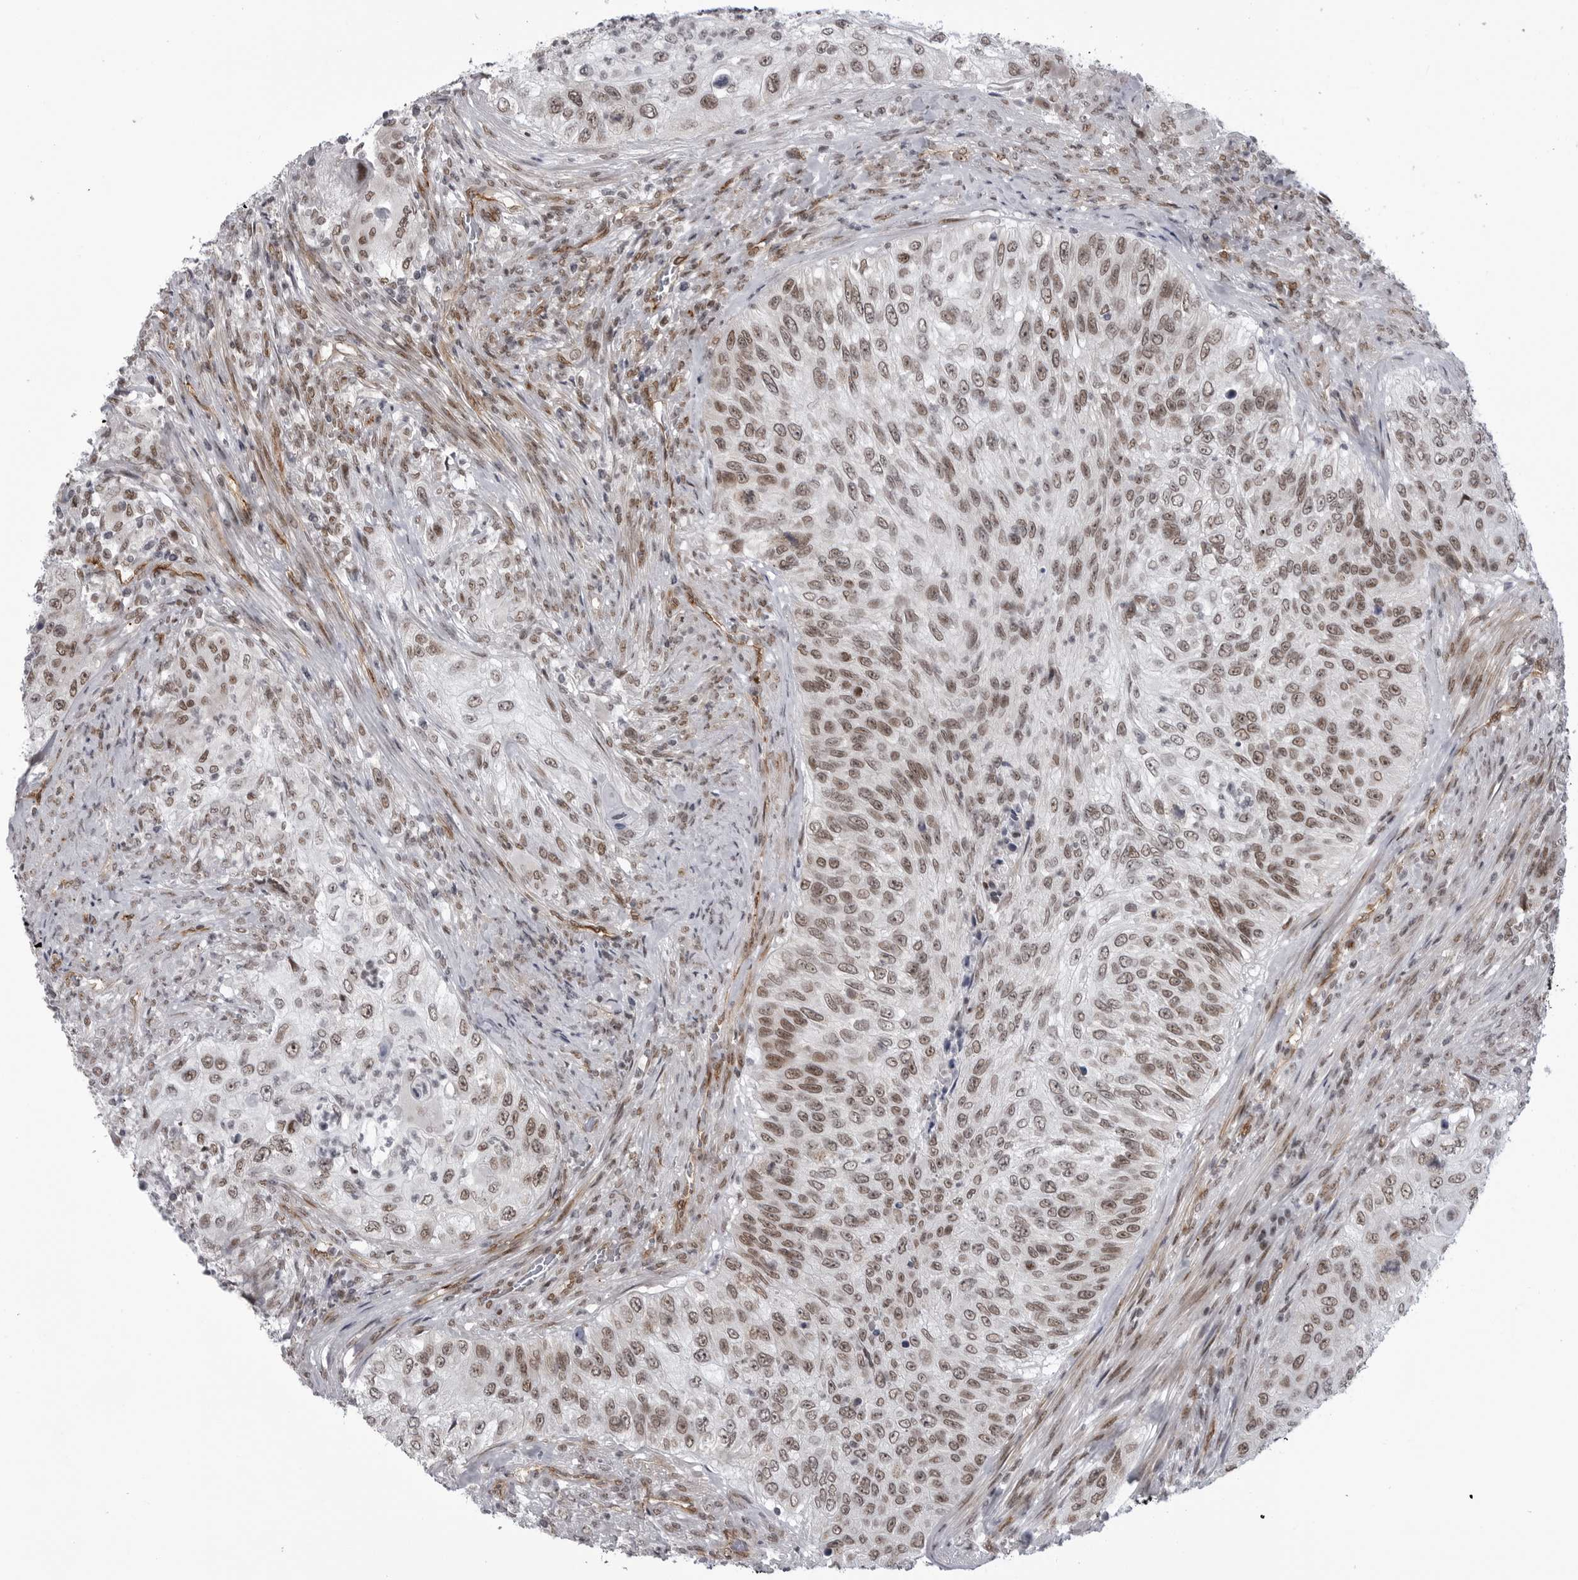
{"staining": {"intensity": "moderate", "quantity": ">75%", "location": "nuclear"}, "tissue": "urothelial cancer", "cell_type": "Tumor cells", "image_type": "cancer", "snomed": [{"axis": "morphology", "description": "Urothelial carcinoma, High grade"}, {"axis": "topography", "description": "Urinary bladder"}], "caption": "Immunohistochemical staining of human urothelial cancer displays medium levels of moderate nuclear protein positivity in approximately >75% of tumor cells.", "gene": "RNF26", "patient": {"sex": "female", "age": 60}}